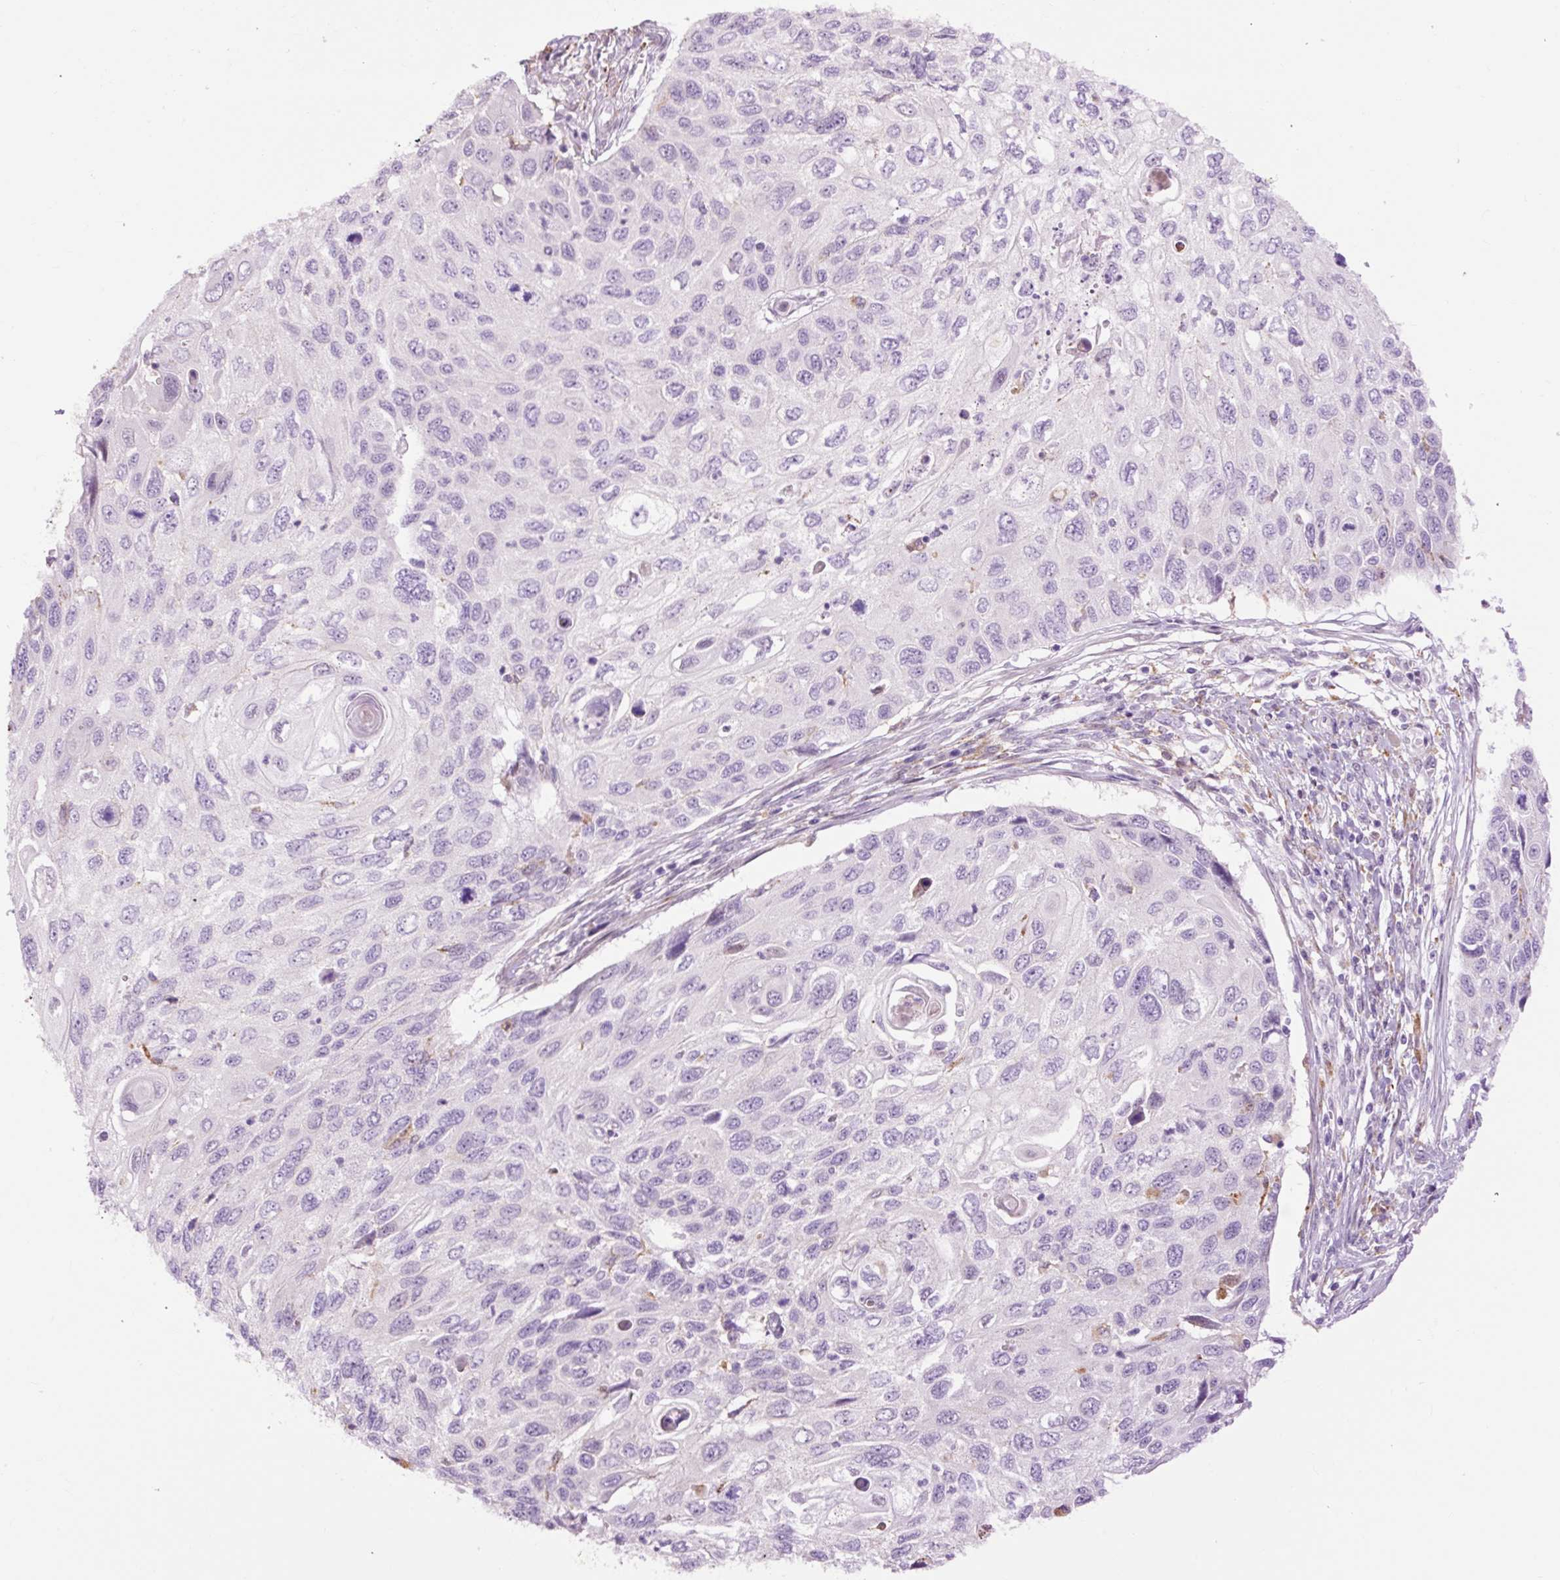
{"staining": {"intensity": "negative", "quantity": "none", "location": "none"}, "tissue": "cervical cancer", "cell_type": "Tumor cells", "image_type": "cancer", "snomed": [{"axis": "morphology", "description": "Squamous cell carcinoma, NOS"}, {"axis": "topography", "description": "Cervix"}], "caption": "DAB immunohistochemical staining of human cervical cancer reveals no significant staining in tumor cells.", "gene": "LY86", "patient": {"sex": "female", "age": 70}}